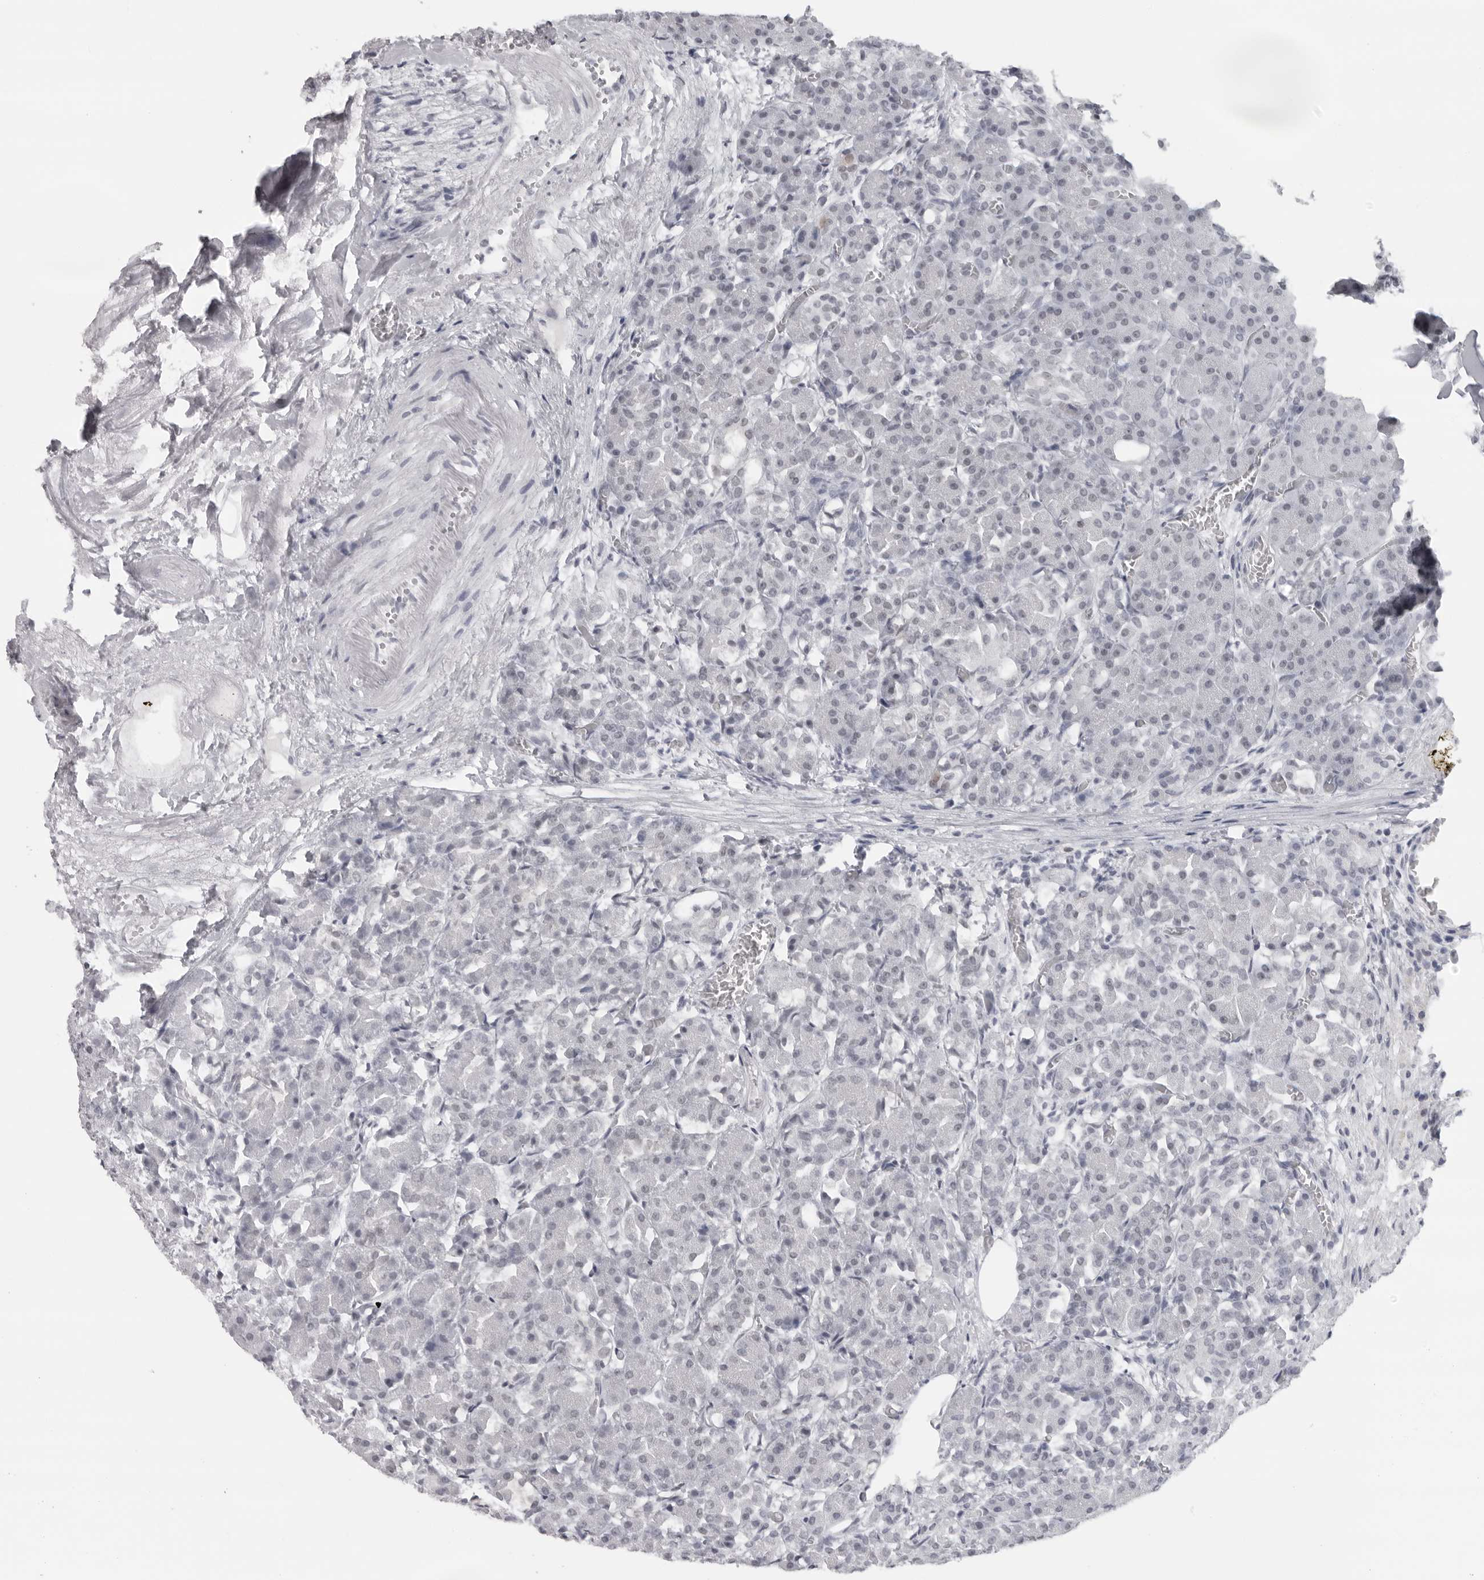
{"staining": {"intensity": "weak", "quantity": "<25%", "location": "nuclear"}, "tissue": "pancreas", "cell_type": "Exocrine glandular cells", "image_type": "normal", "snomed": [{"axis": "morphology", "description": "Normal tissue, NOS"}, {"axis": "topography", "description": "Pancreas"}], "caption": "Immunohistochemistry of normal pancreas demonstrates no positivity in exocrine glandular cells.", "gene": "ESPN", "patient": {"sex": "male", "age": 63}}